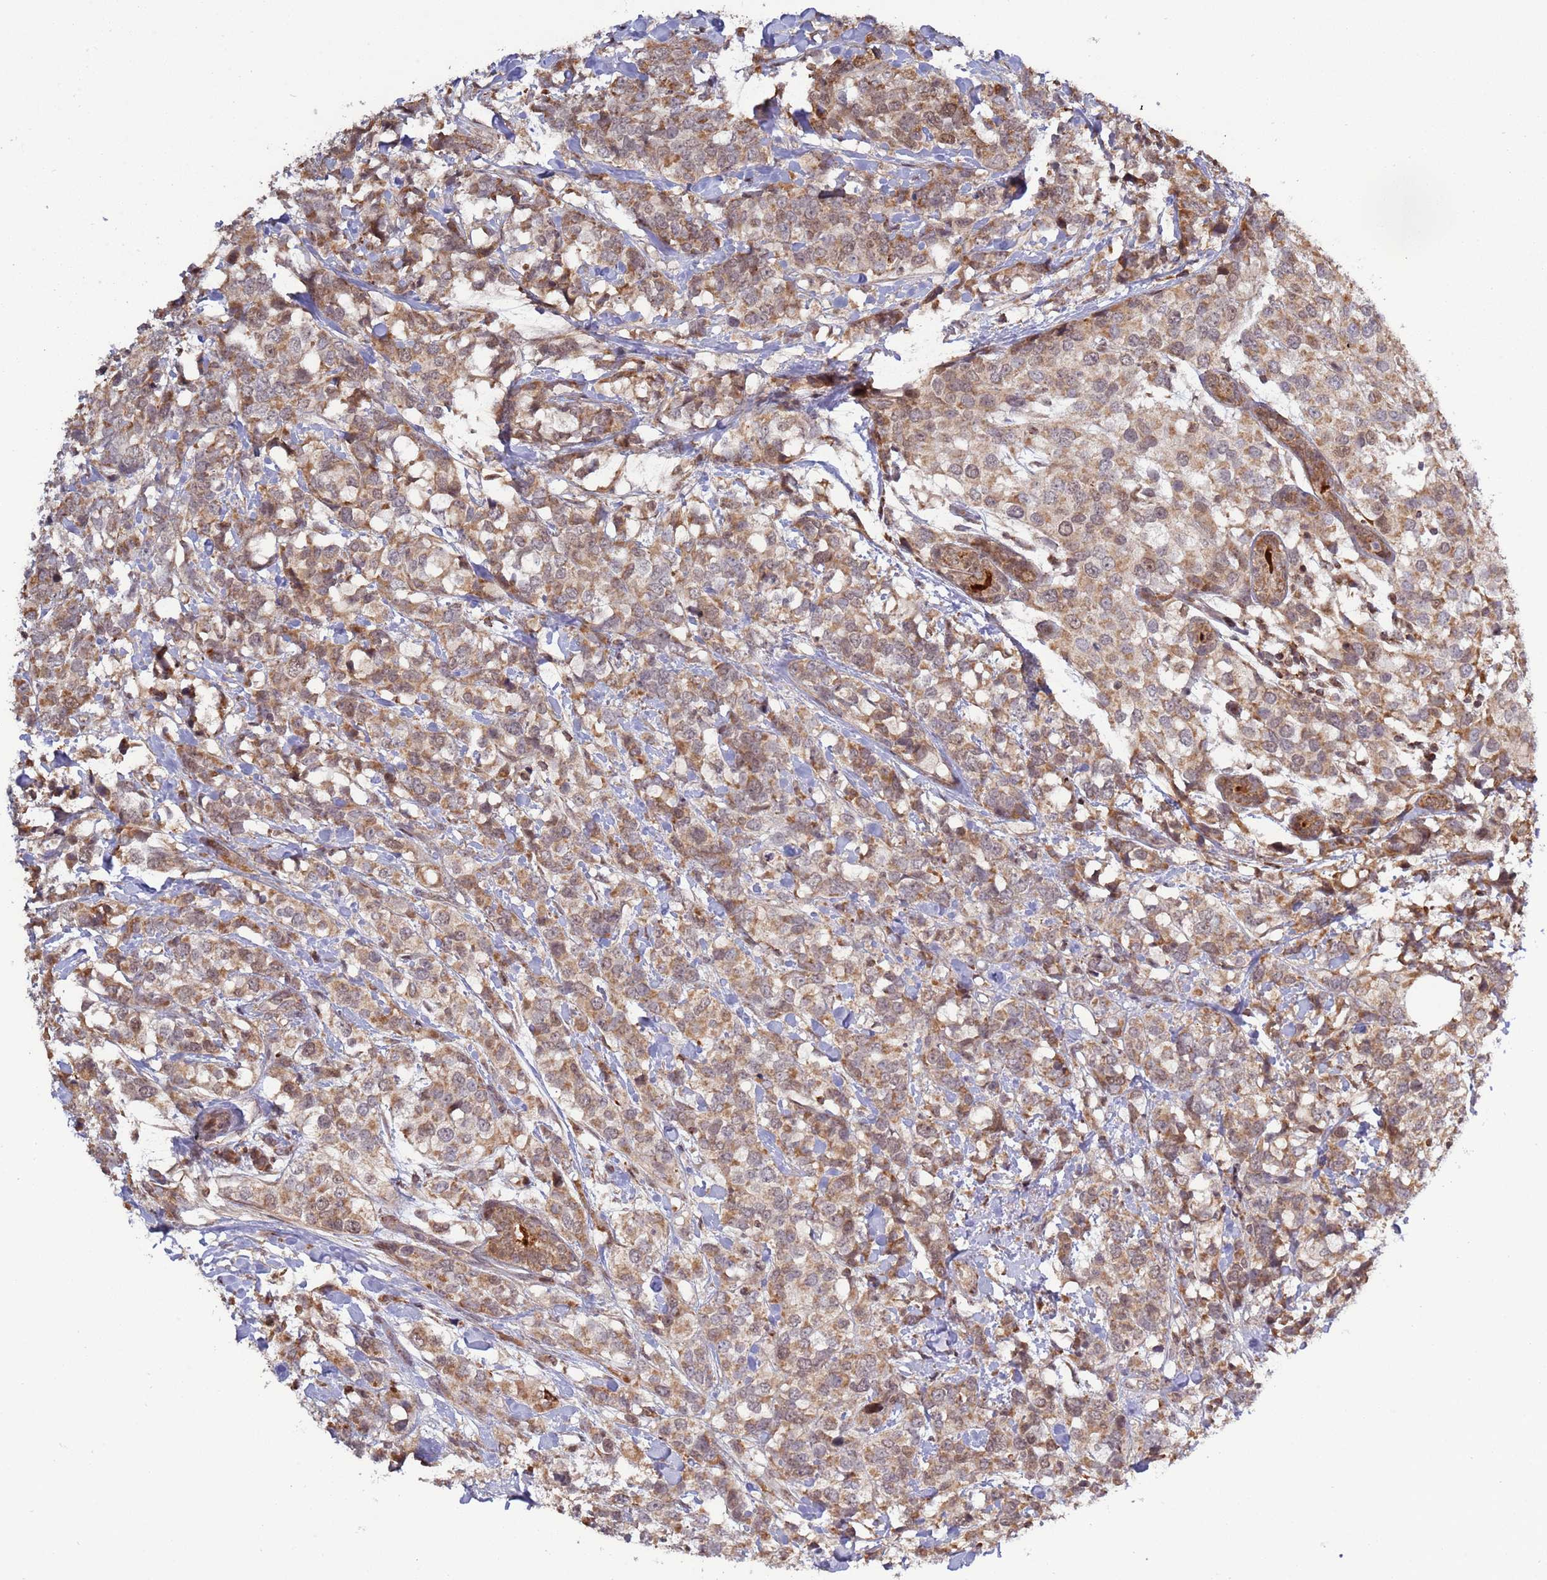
{"staining": {"intensity": "moderate", "quantity": ">75%", "location": "cytoplasmic/membranous"}, "tissue": "breast cancer", "cell_type": "Tumor cells", "image_type": "cancer", "snomed": [{"axis": "morphology", "description": "Lobular carcinoma"}, {"axis": "topography", "description": "Breast"}], "caption": "Protein analysis of breast cancer tissue reveals moderate cytoplasmic/membranous staining in approximately >75% of tumor cells.", "gene": "RCOR2", "patient": {"sex": "female", "age": 59}}